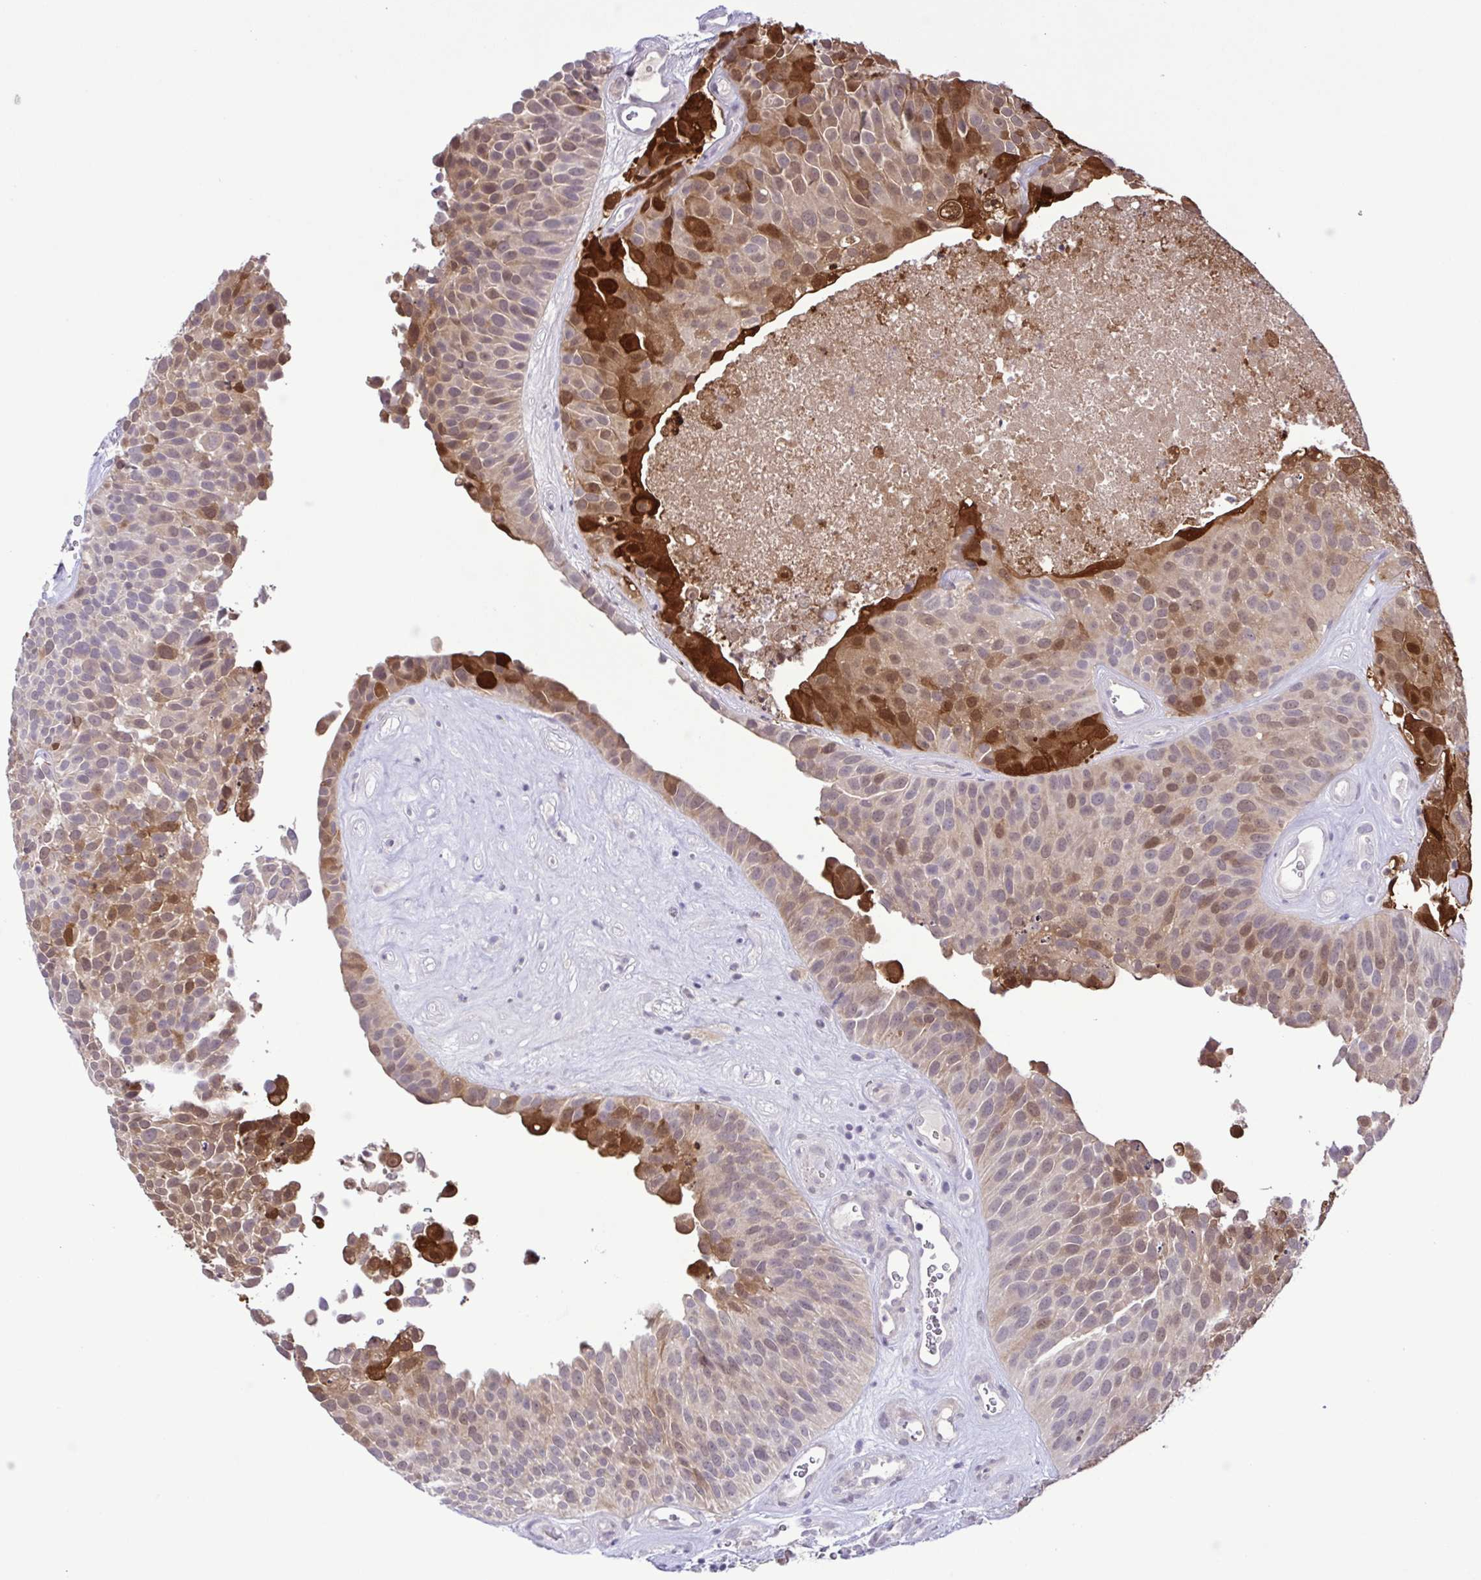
{"staining": {"intensity": "moderate", "quantity": "25%-75%", "location": "cytoplasmic/membranous,nuclear"}, "tissue": "urothelial cancer", "cell_type": "Tumor cells", "image_type": "cancer", "snomed": [{"axis": "morphology", "description": "Urothelial carcinoma, Low grade"}, {"axis": "topography", "description": "Urinary bladder"}], "caption": "A photomicrograph showing moderate cytoplasmic/membranous and nuclear staining in approximately 25%-75% of tumor cells in urothelial cancer, as visualized by brown immunohistochemical staining.", "gene": "IL1RN", "patient": {"sex": "male", "age": 76}}